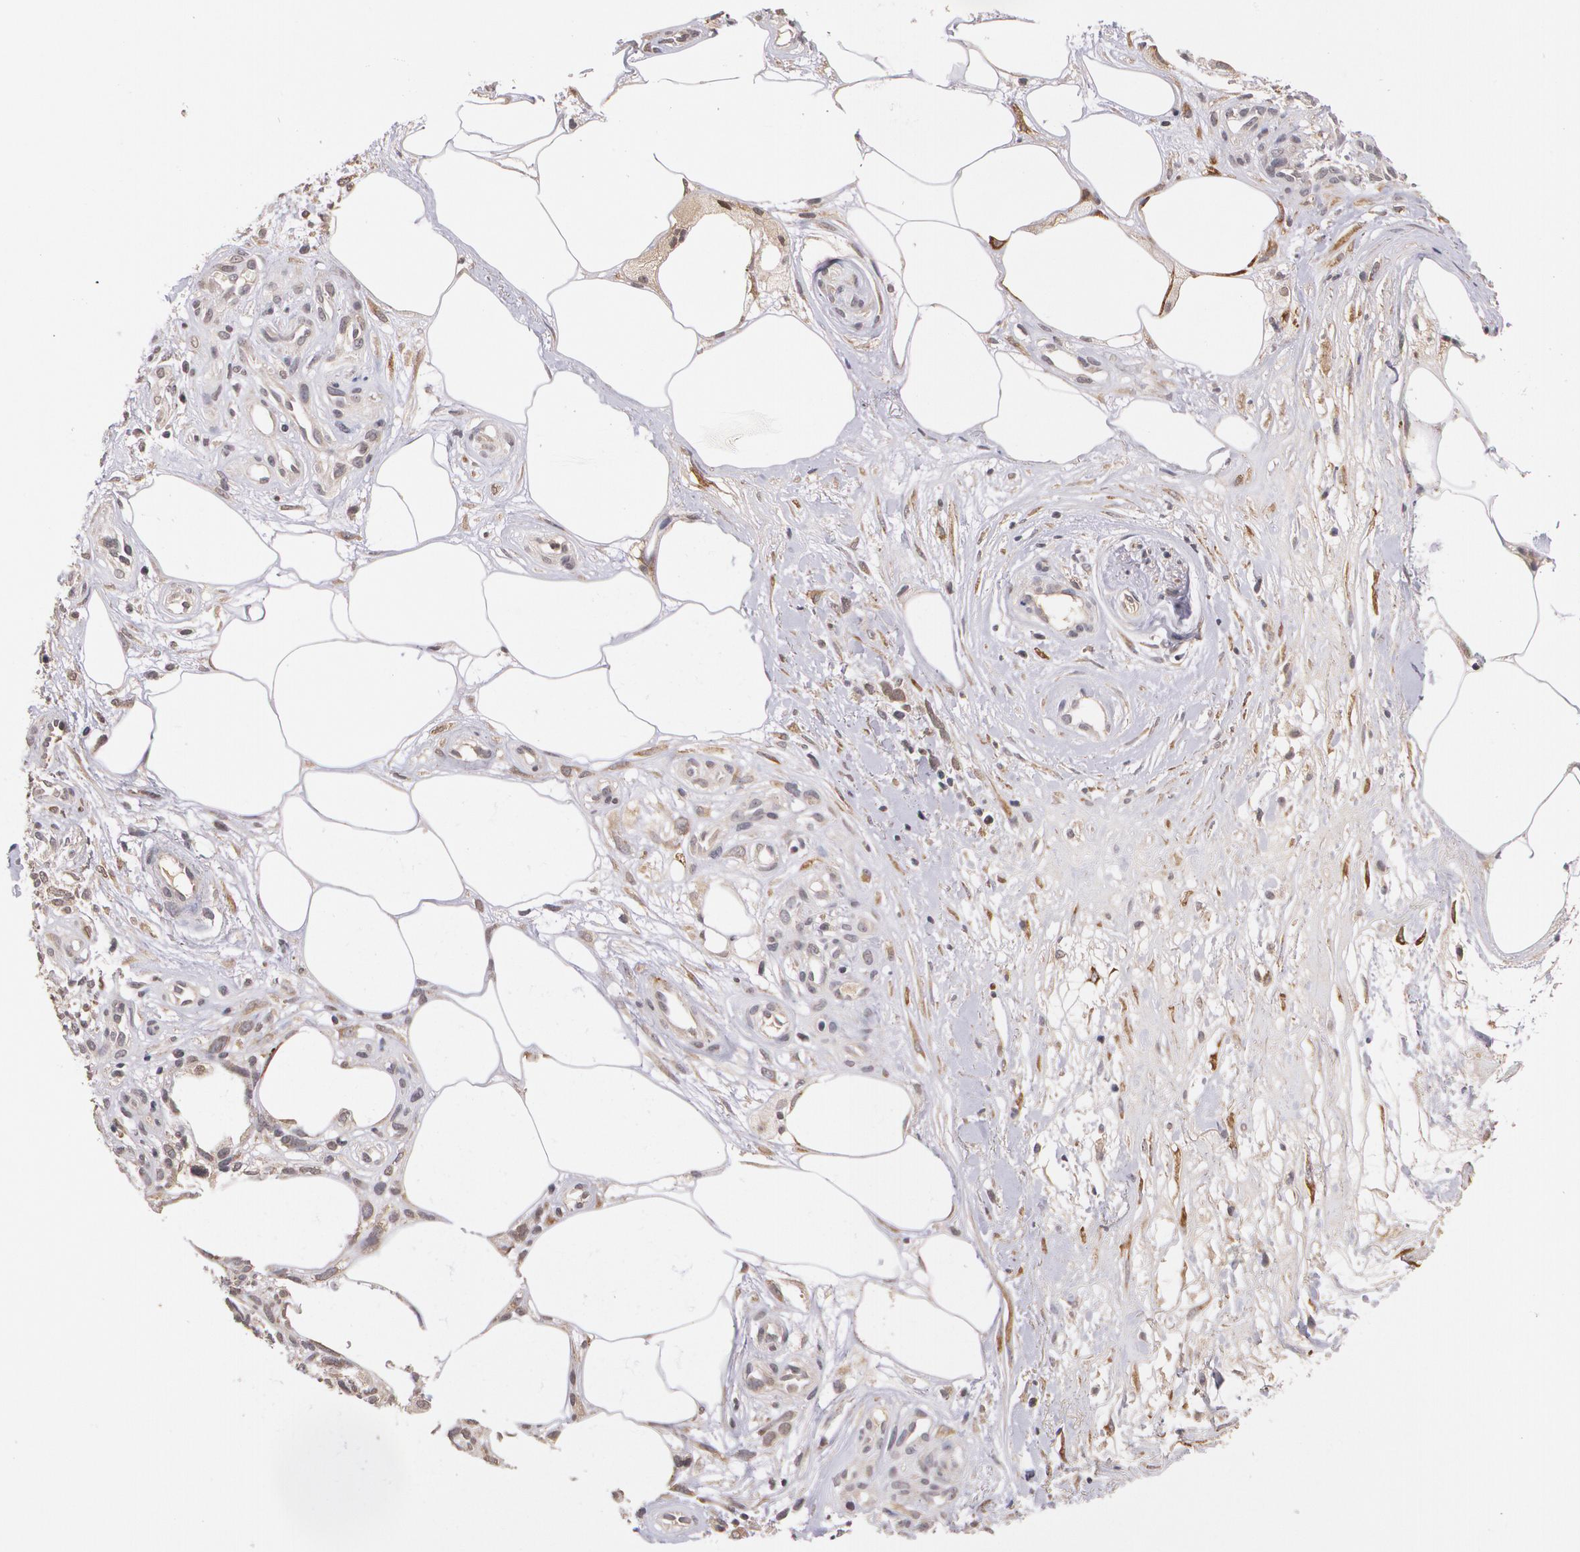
{"staining": {"intensity": "moderate", "quantity": "25%-75%", "location": "cytoplasmic/membranous"}, "tissue": "melanoma", "cell_type": "Tumor cells", "image_type": "cancer", "snomed": [{"axis": "morphology", "description": "Malignant melanoma, NOS"}, {"axis": "topography", "description": "Skin"}], "caption": "The histopathology image exhibits staining of malignant melanoma, revealing moderate cytoplasmic/membranous protein expression (brown color) within tumor cells.", "gene": "IFNGR2", "patient": {"sex": "female", "age": 85}}